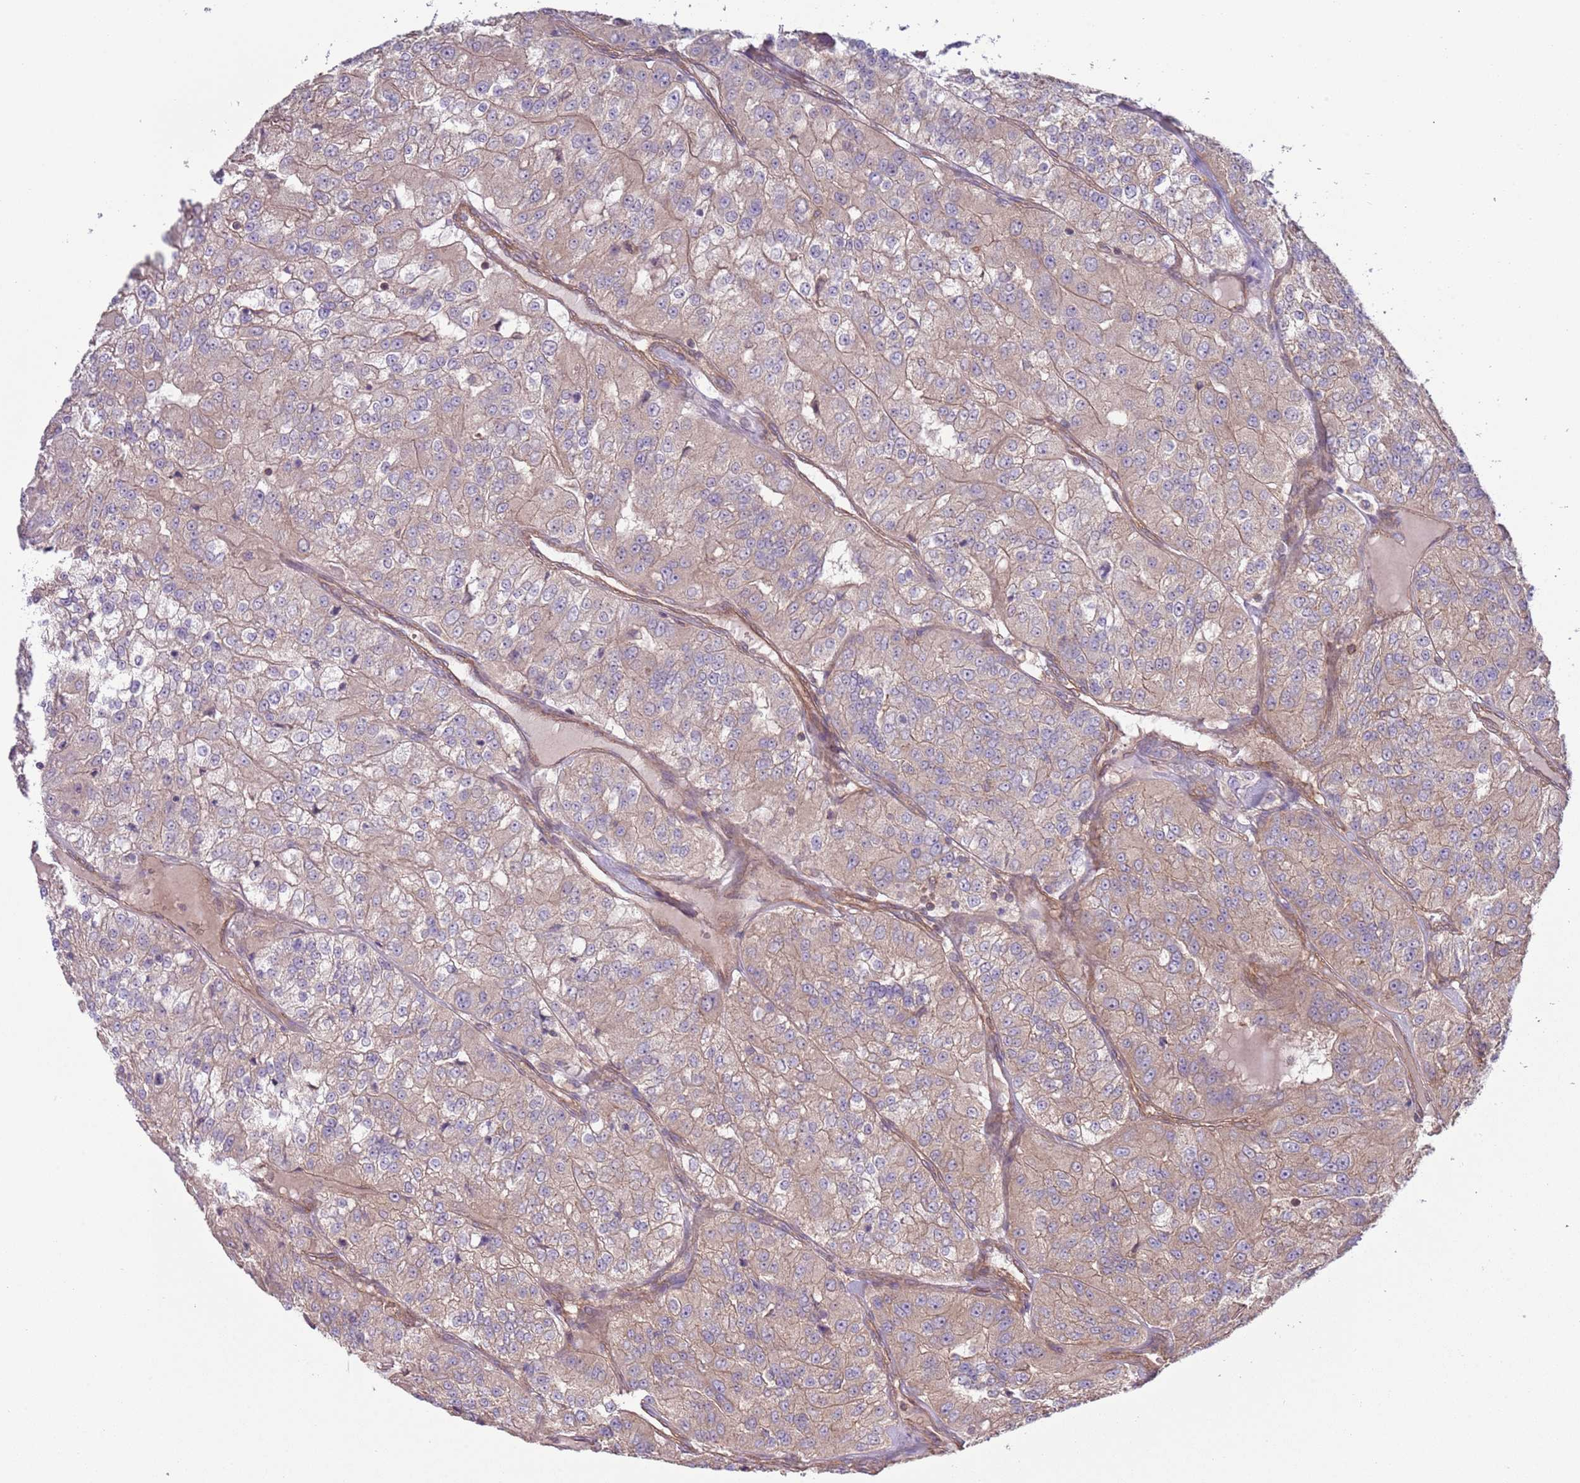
{"staining": {"intensity": "weak", "quantity": "25%-75%", "location": "cytoplasmic/membranous"}, "tissue": "renal cancer", "cell_type": "Tumor cells", "image_type": "cancer", "snomed": [{"axis": "morphology", "description": "Adenocarcinoma, NOS"}, {"axis": "topography", "description": "Kidney"}], "caption": "Immunohistochemical staining of renal cancer demonstrates low levels of weak cytoplasmic/membranous protein staining in approximately 25%-75% of tumor cells. The protein is shown in brown color, while the nuclei are stained blue.", "gene": "LPIN2", "patient": {"sex": "female", "age": 63}}